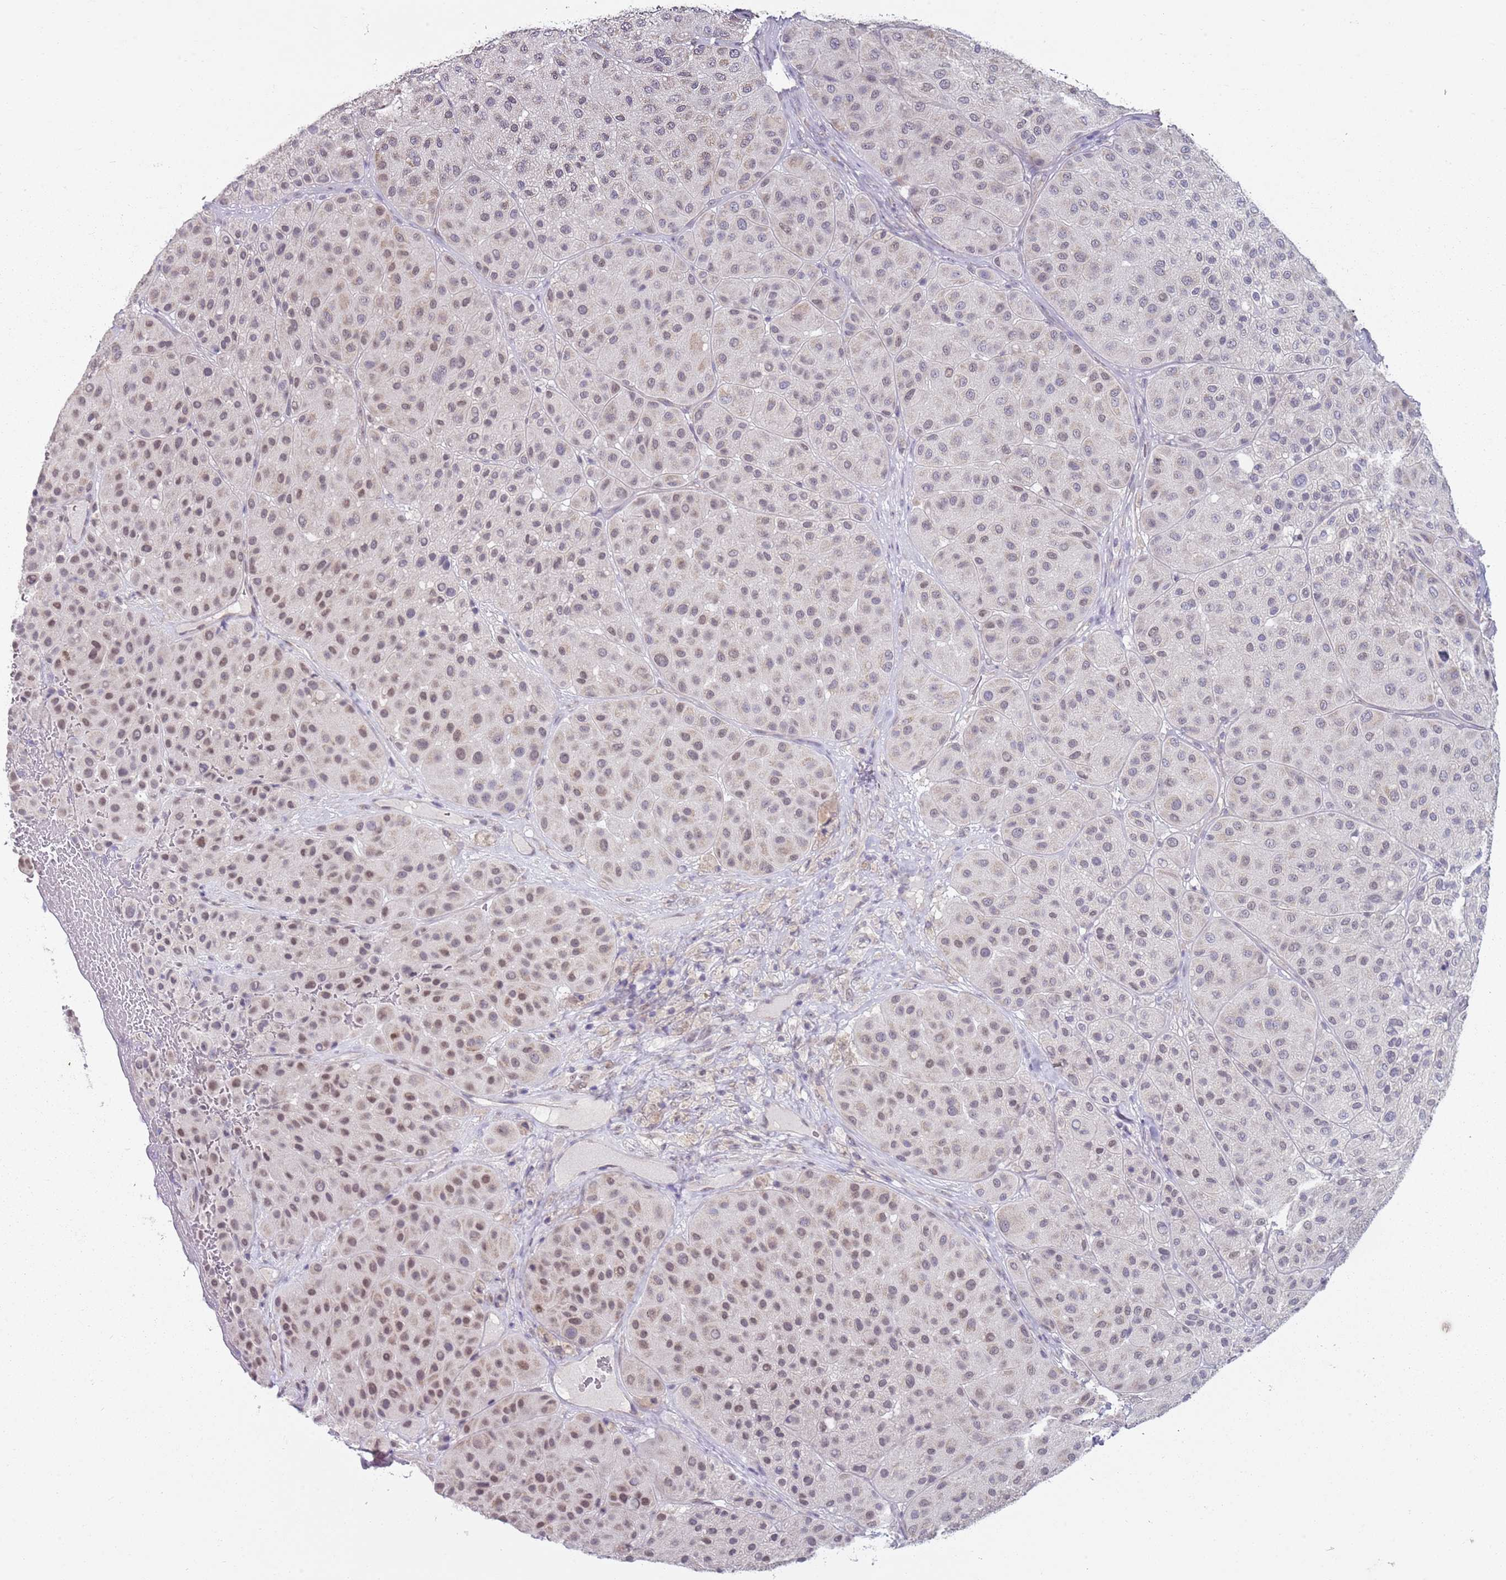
{"staining": {"intensity": "weak", "quantity": "25%-75%", "location": "nuclear"}, "tissue": "melanoma", "cell_type": "Tumor cells", "image_type": "cancer", "snomed": [{"axis": "morphology", "description": "Malignant melanoma, Metastatic site"}, {"axis": "topography", "description": "Smooth muscle"}], "caption": "Protein analysis of malignant melanoma (metastatic site) tissue reveals weak nuclear positivity in approximately 25%-75% of tumor cells.", "gene": "SMARCAL1", "patient": {"sex": "male", "age": 41}}